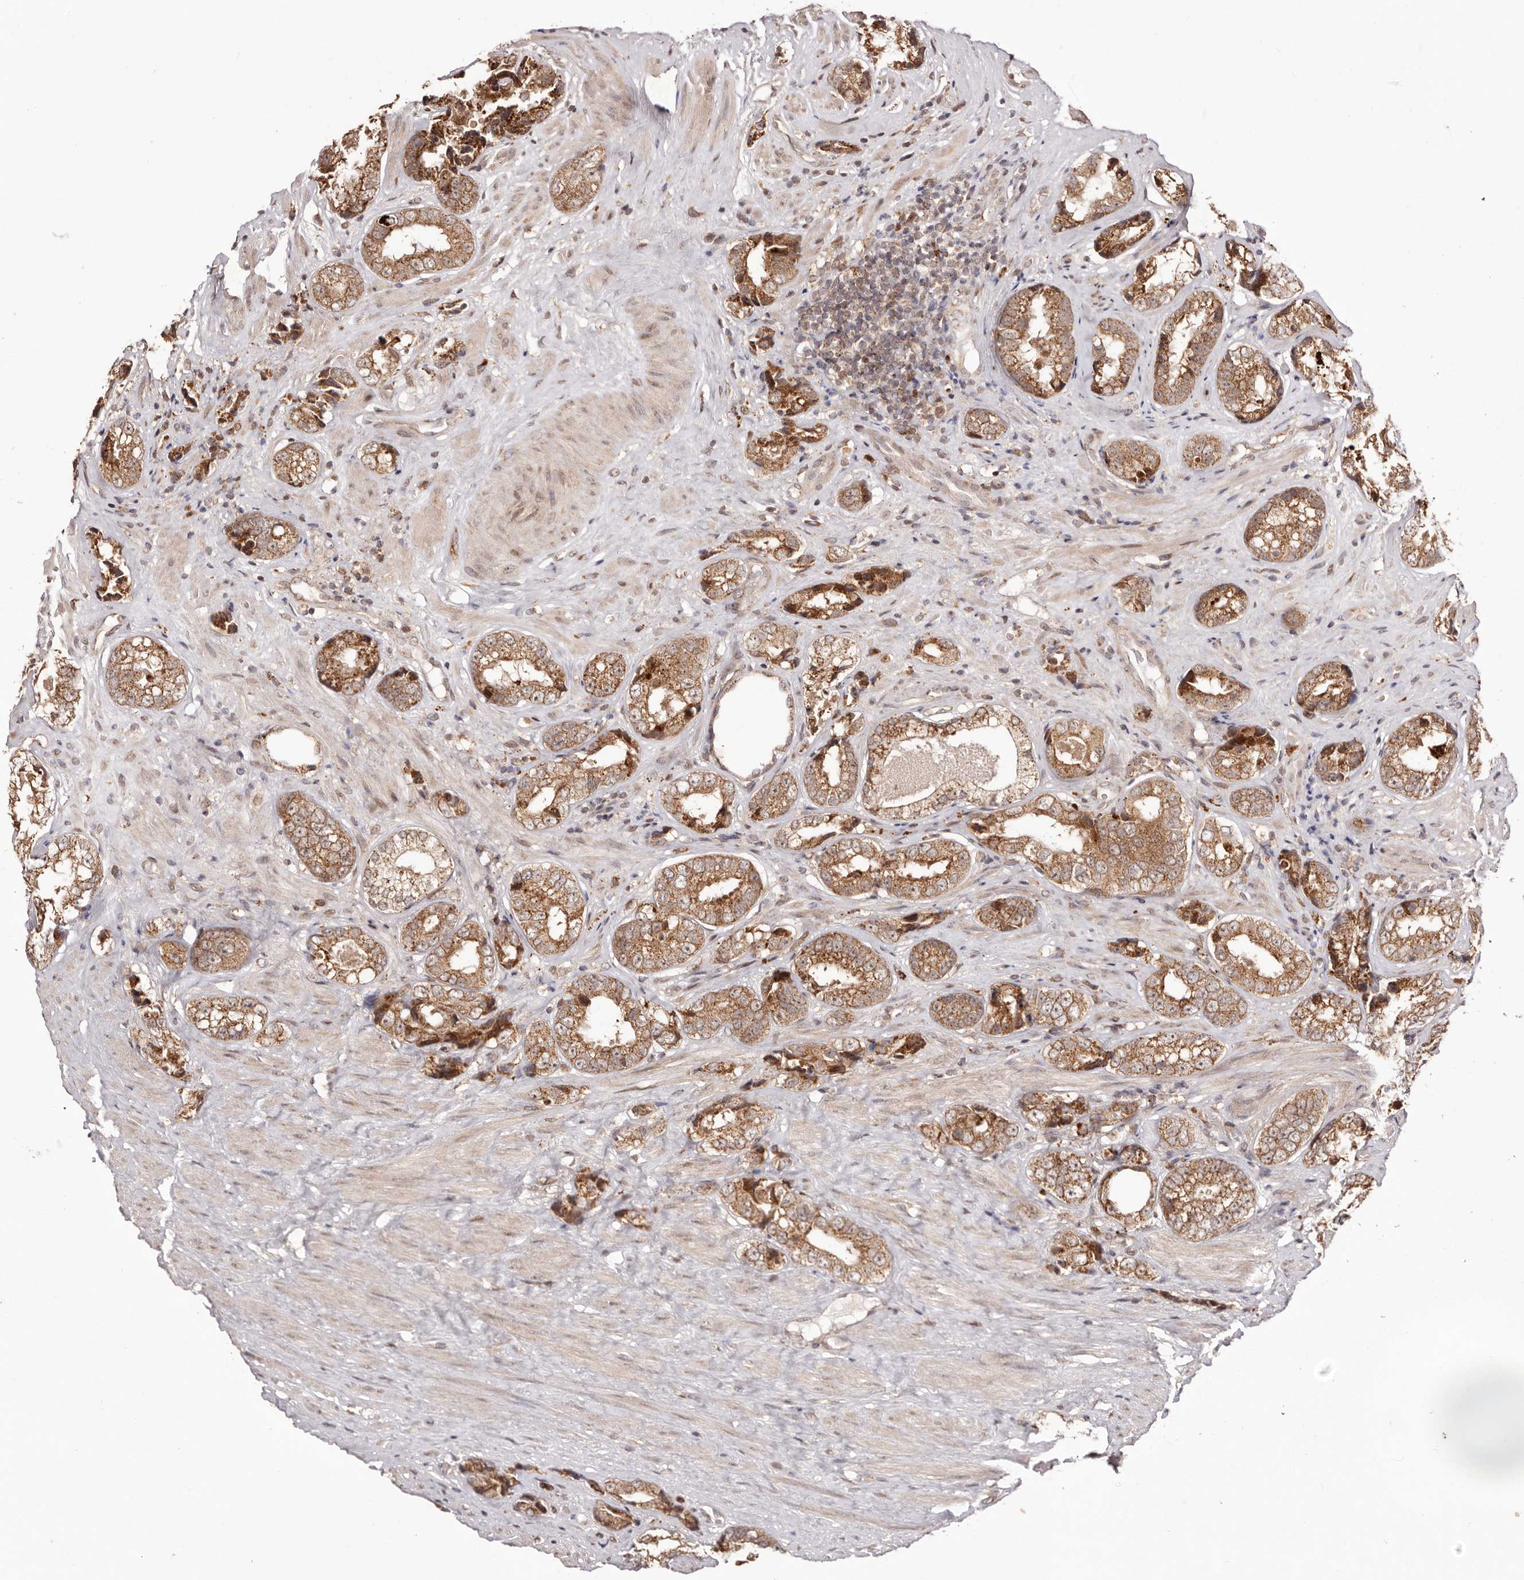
{"staining": {"intensity": "moderate", "quantity": ">75%", "location": "cytoplasmic/membranous"}, "tissue": "prostate cancer", "cell_type": "Tumor cells", "image_type": "cancer", "snomed": [{"axis": "morphology", "description": "Adenocarcinoma, High grade"}, {"axis": "topography", "description": "Prostate"}], "caption": "Immunohistochemical staining of prostate cancer reveals medium levels of moderate cytoplasmic/membranous expression in about >75% of tumor cells. (DAB IHC, brown staining for protein, blue staining for nuclei).", "gene": "EGR3", "patient": {"sex": "male", "age": 61}}